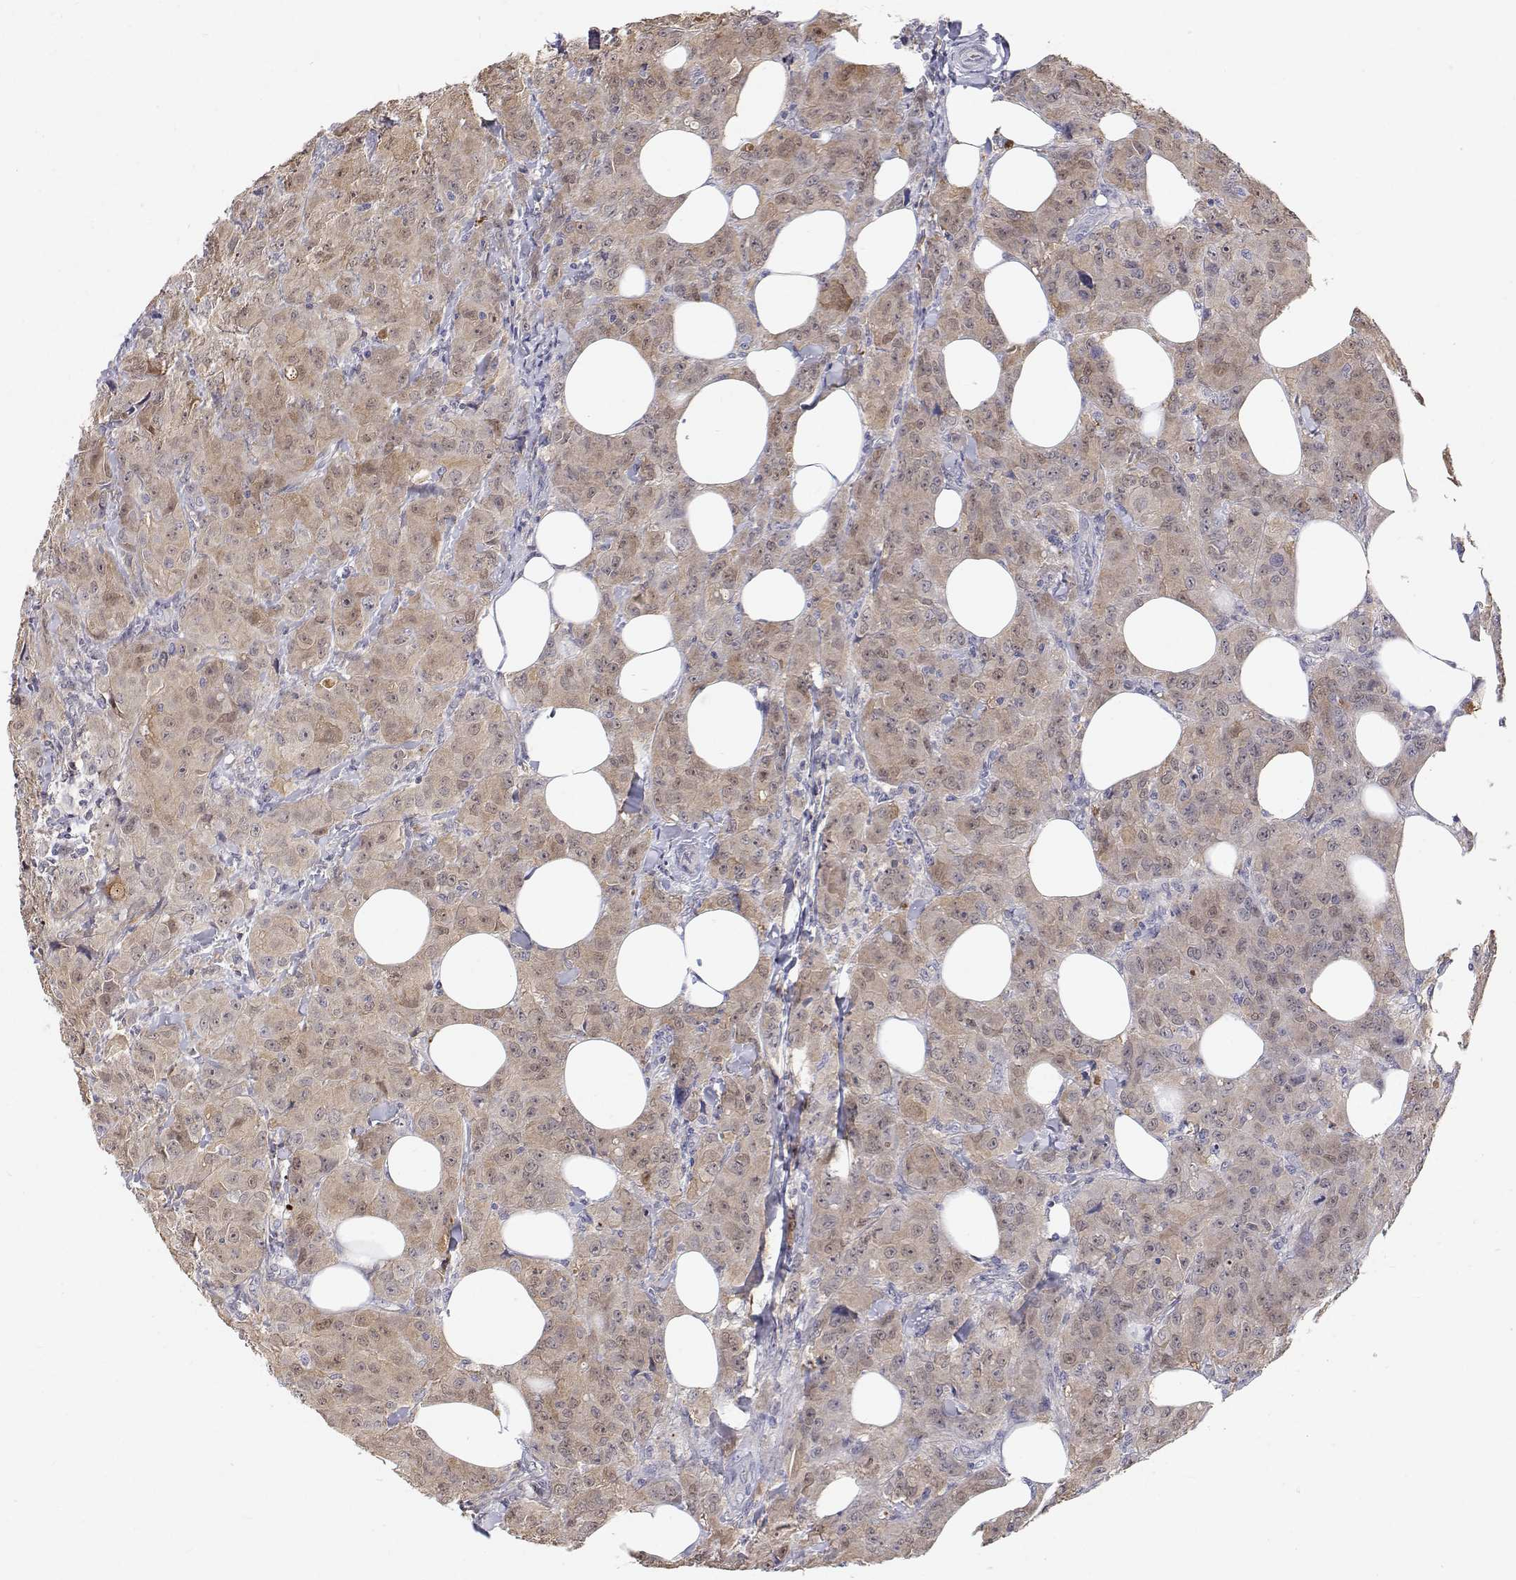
{"staining": {"intensity": "weak", "quantity": "25%-75%", "location": "cytoplasmic/membranous,nuclear"}, "tissue": "breast cancer", "cell_type": "Tumor cells", "image_type": "cancer", "snomed": [{"axis": "morphology", "description": "Normal tissue, NOS"}, {"axis": "morphology", "description": "Duct carcinoma"}, {"axis": "topography", "description": "Breast"}], "caption": "Immunohistochemical staining of human invasive ductal carcinoma (breast) shows weak cytoplasmic/membranous and nuclear protein expression in approximately 25%-75% of tumor cells.", "gene": "MYPN", "patient": {"sex": "female", "age": 43}}